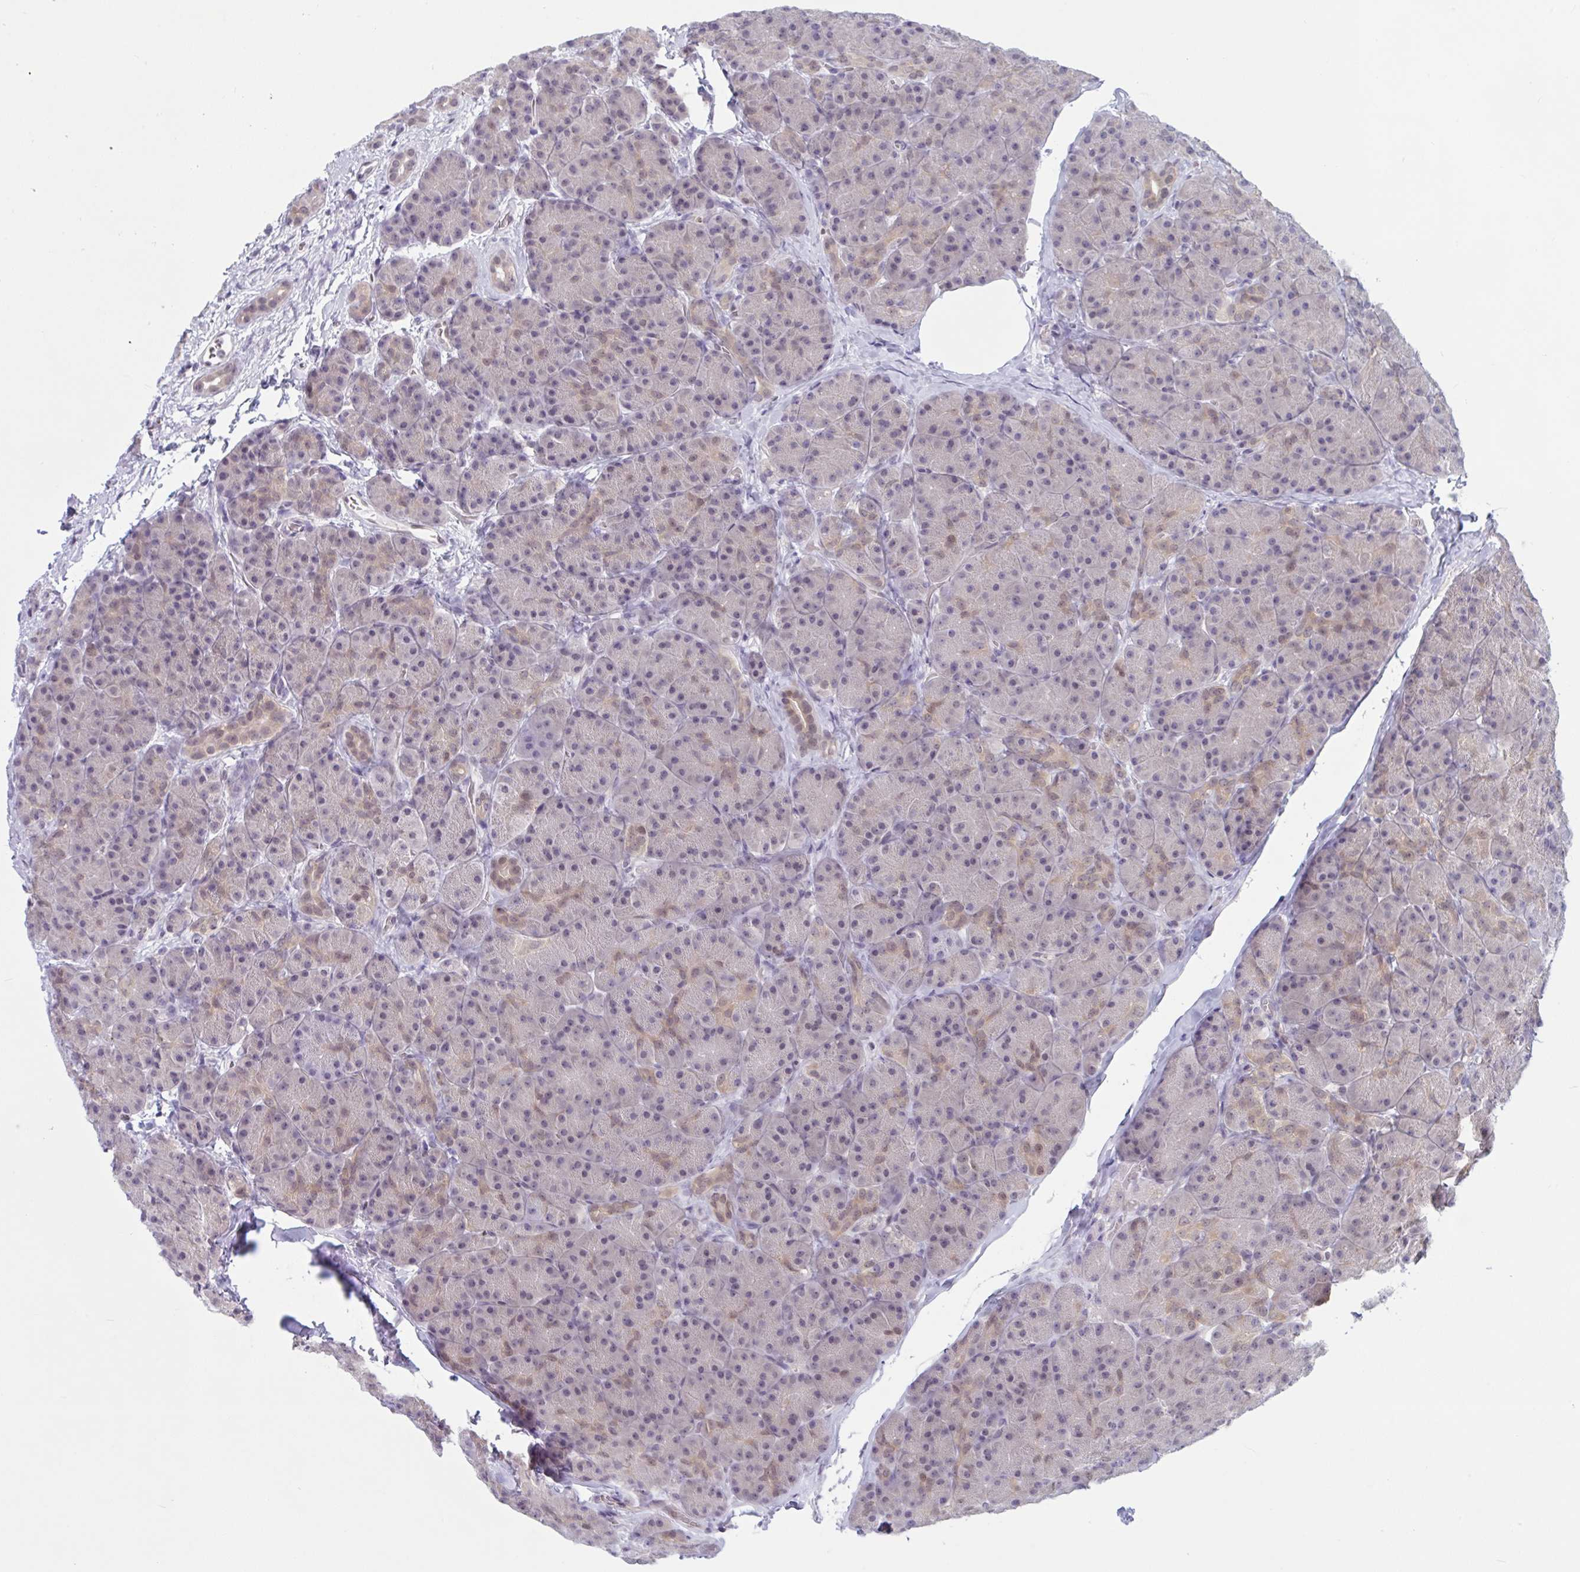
{"staining": {"intensity": "weak", "quantity": "25%-75%", "location": "cytoplasmic/membranous,nuclear"}, "tissue": "pancreas", "cell_type": "Exocrine glandular cells", "image_type": "normal", "snomed": [{"axis": "morphology", "description": "Normal tissue, NOS"}, {"axis": "topography", "description": "Pancreas"}], "caption": "Human pancreas stained with a brown dye demonstrates weak cytoplasmic/membranous,nuclear positive positivity in about 25%-75% of exocrine glandular cells.", "gene": "TSN", "patient": {"sex": "male", "age": 57}}